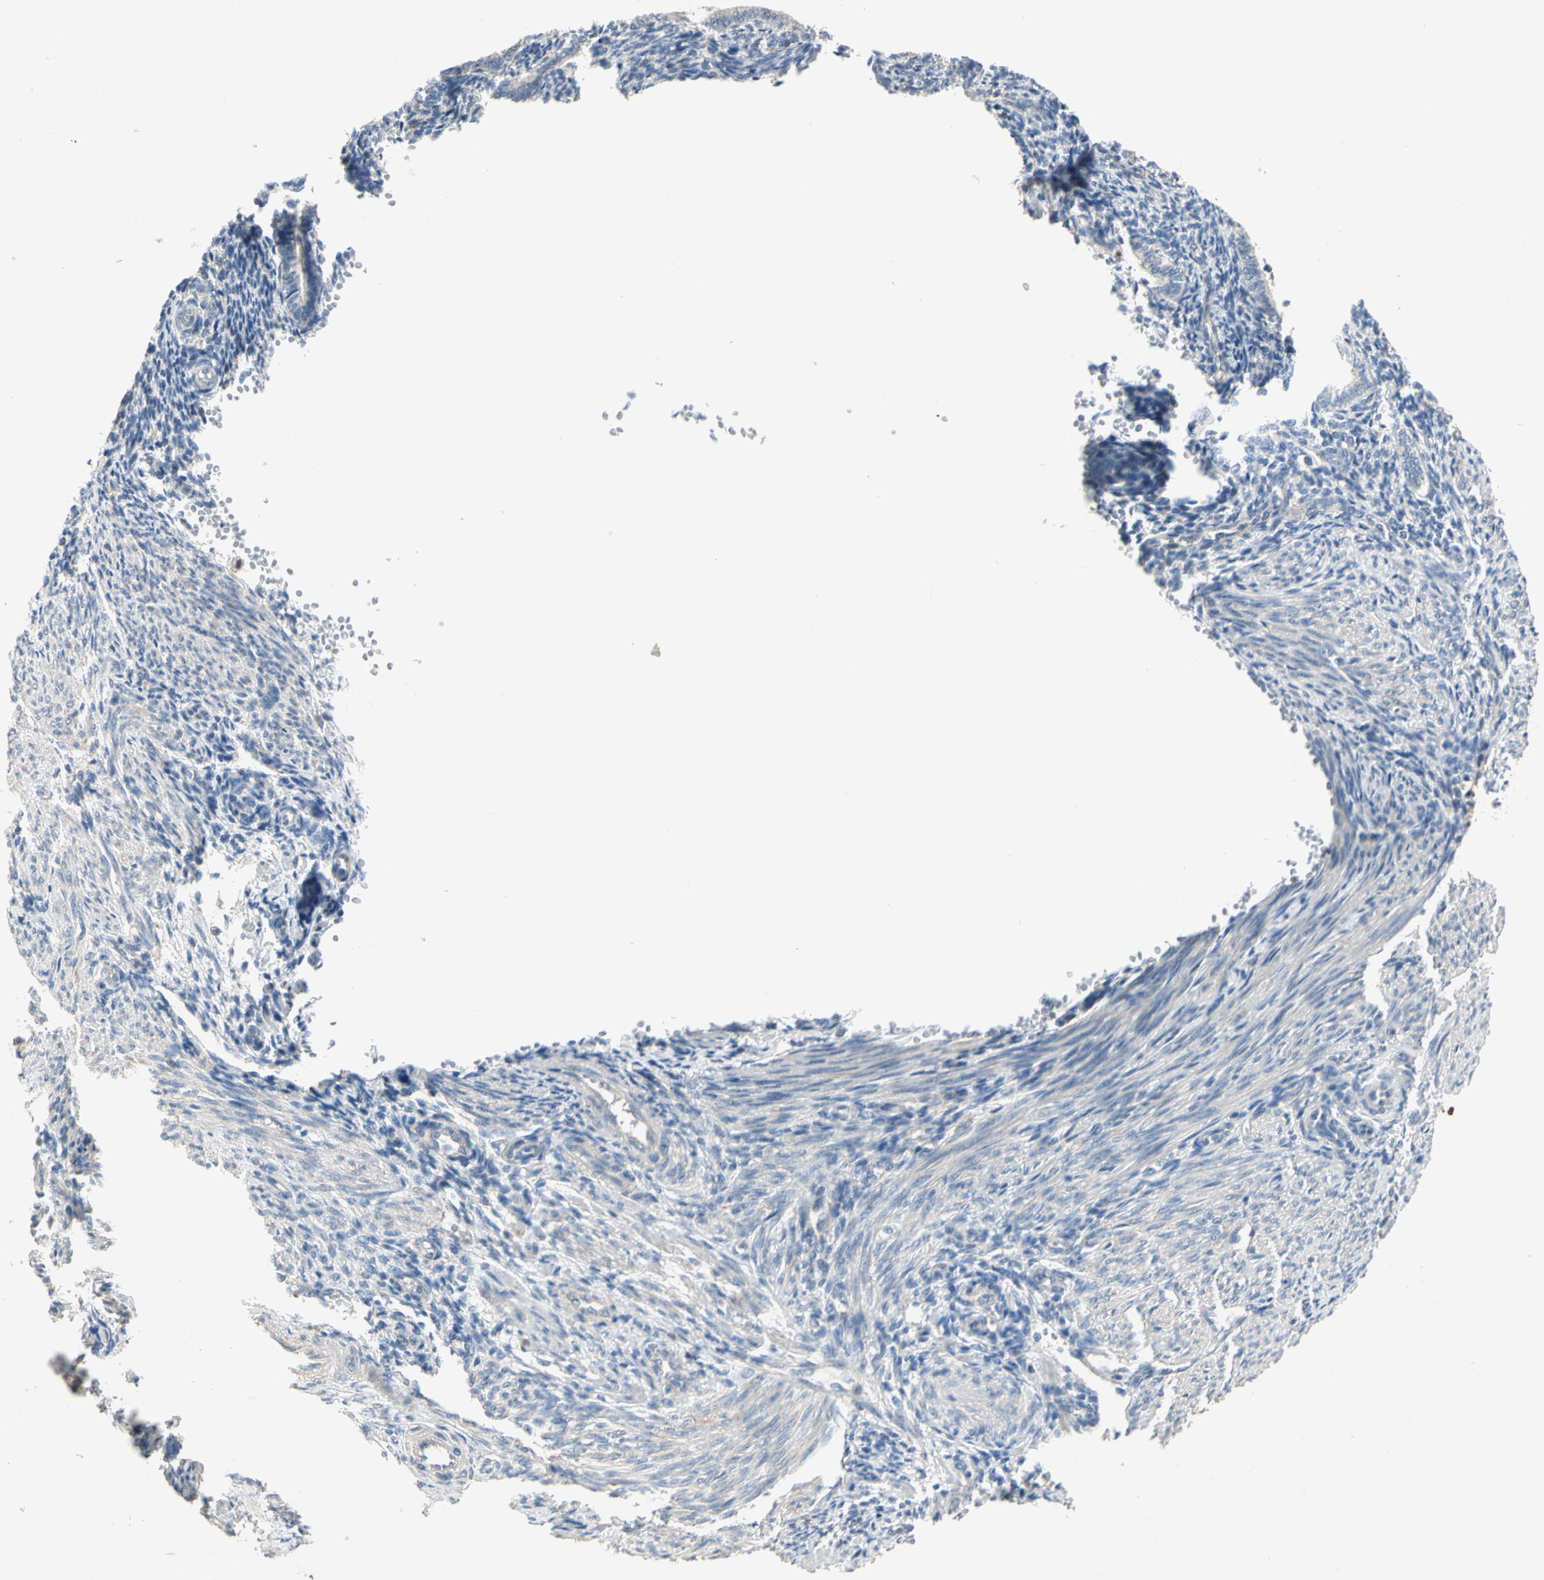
{"staining": {"intensity": "negative", "quantity": "none", "location": "none"}, "tissue": "endometrium", "cell_type": "Cells in endometrial stroma", "image_type": "normal", "snomed": [{"axis": "morphology", "description": "Normal tissue, NOS"}, {"axis": "topography", "description": "Endometrium"}], "caption": "A high-resolution image shows immunohistochemistry (IHC) staining of unremarkable endometrium, which demonstrates no significant staining in cells in endometrial stroma. (Immunohistochemistry (ihc), brightfield microscopy, high magnification).", "gene": "GPR153", "patient": {"sex": "female", "age": 27}}